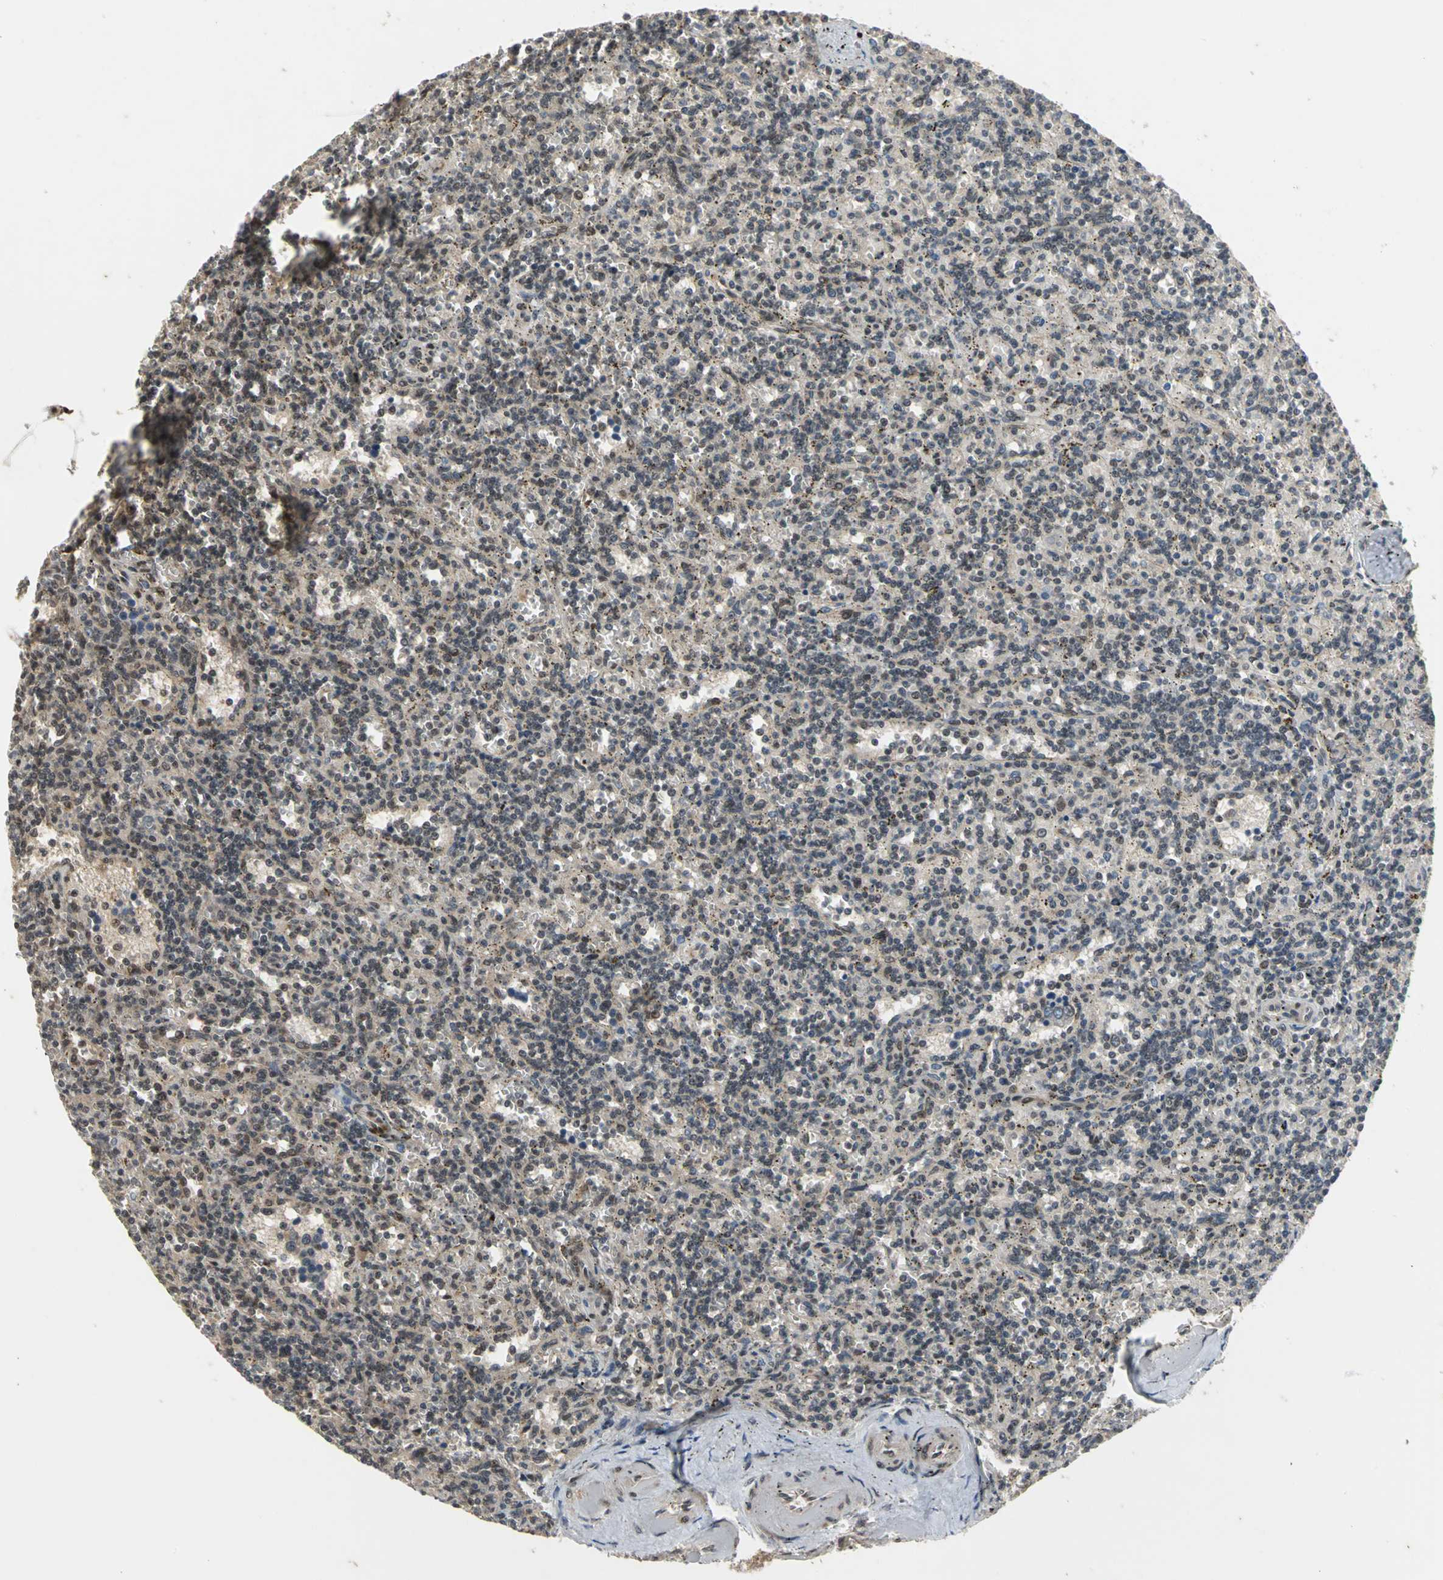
{"staining": {"intensity": "negative", "quantity": "none", "location": "none"}, "tissue": "lymphoma", "cell_type": "Tumor cells", "image_type": "cancer", "snomed": [{"axis": "morphology", "description": "Malignant lymphoma, non-Hodgkin's type, Low grade"}, {"axis": "topography", "description": "Spleen"}], "caption": "Image shows no protein staining in tumor cells of low-grade malignant lymphoma, non-Hodgkin's type tissue.", "gene": "NOTCH3", "patient": {"sex": "male", "age": 73}}